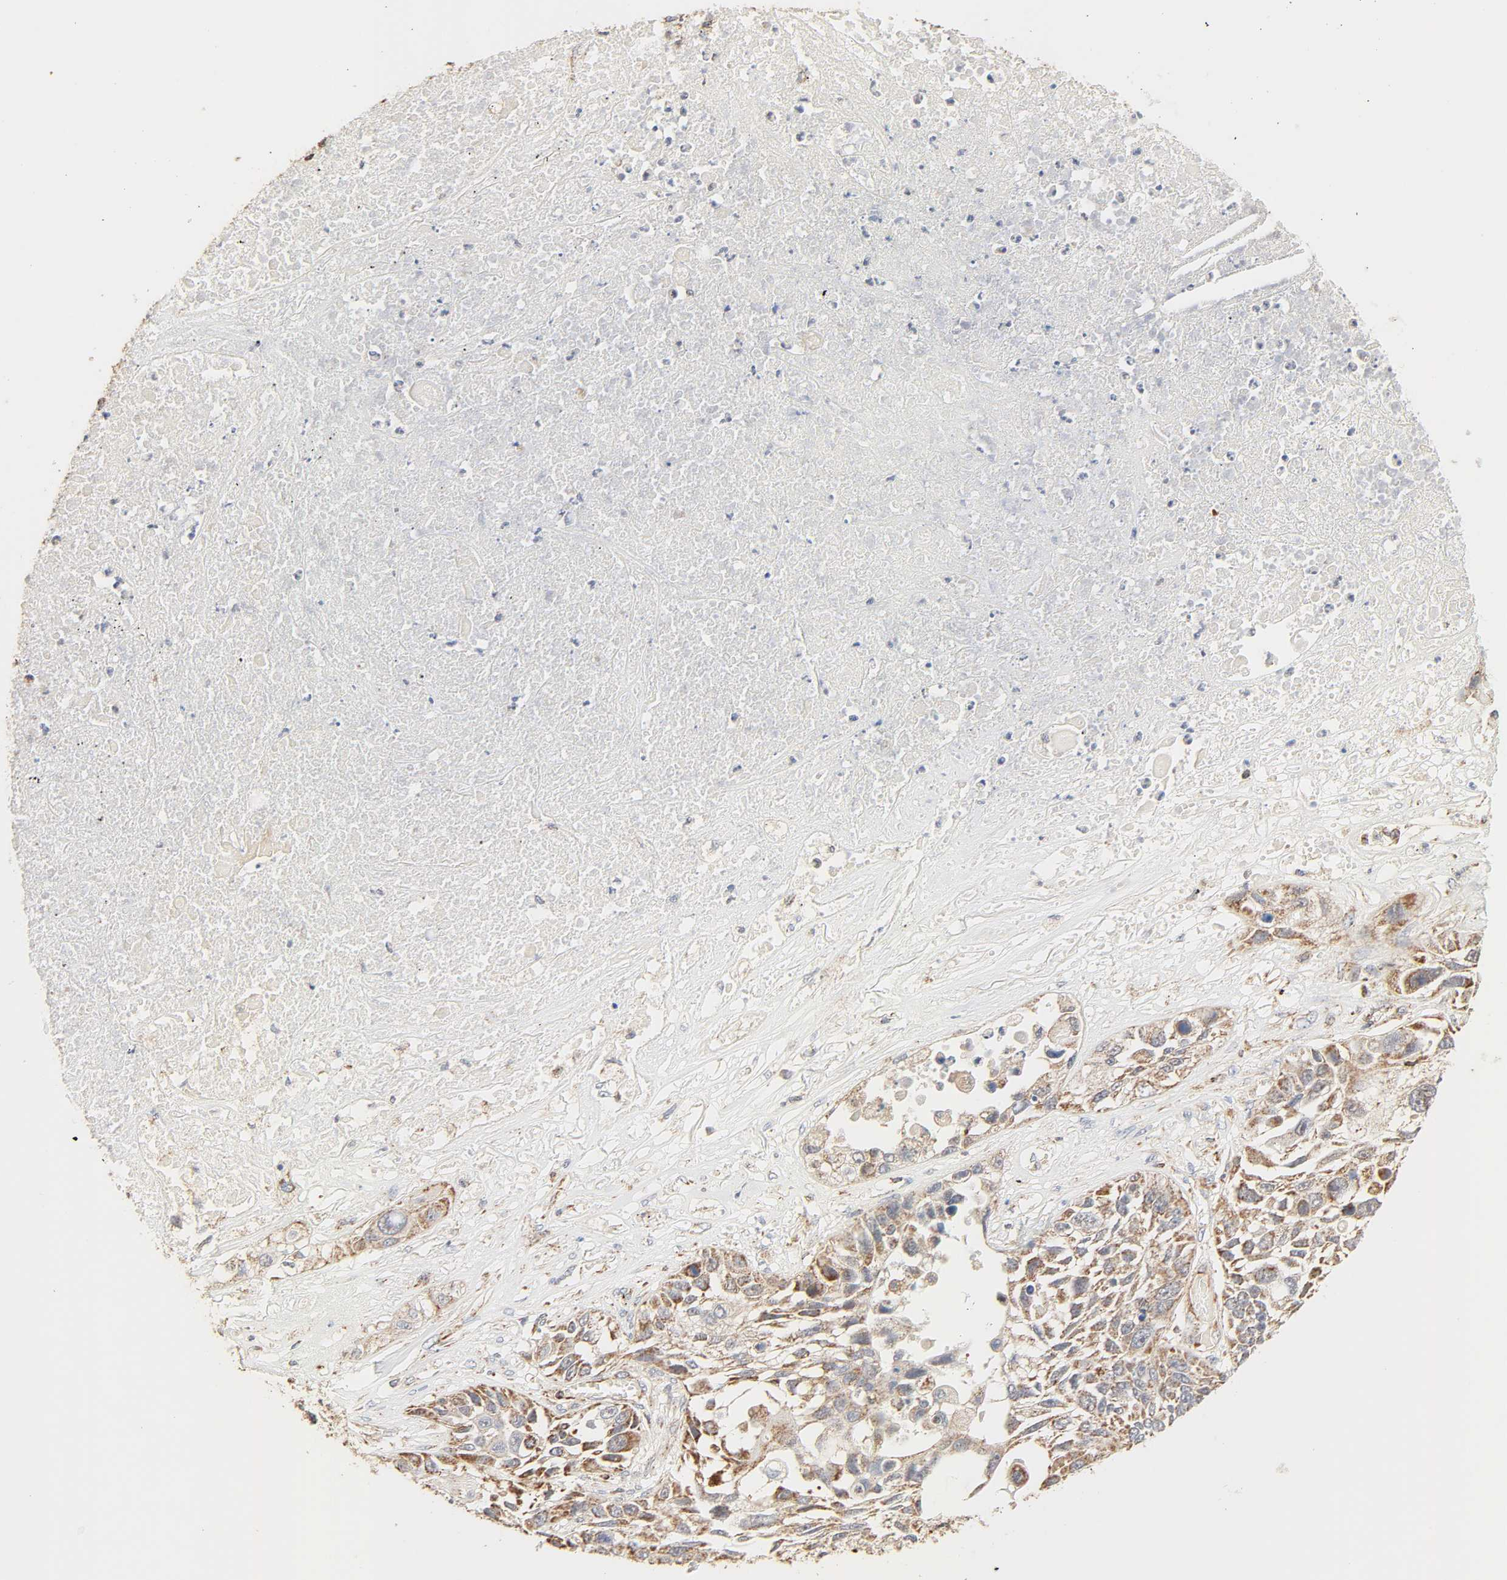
{"staining": {"intensity": "moderate", "quantity": ">75%", "location": "cytoplasmic/membranous"}, "tissue": "lung cancer", "cell_type": "Tumor cells", "image_type": "cancer", "snomed": [{"axis": "morphology", "description": "Squamous cell carcinoma, NOS"}, {"axis": "topography", "description": "Lung"}], "caption": "The immunohistochemical stain highlights moderate cytoplasmic/membranous expression in tumor cells of squamous cell carcinoma (lung) tissue. The staining was performed using DAB, with brown indicating positive protein expression. Nuclei are stained blue with hematoxylin.", "gene": "ZMAT5", "patient": {"sex": "male", "age": 71}}